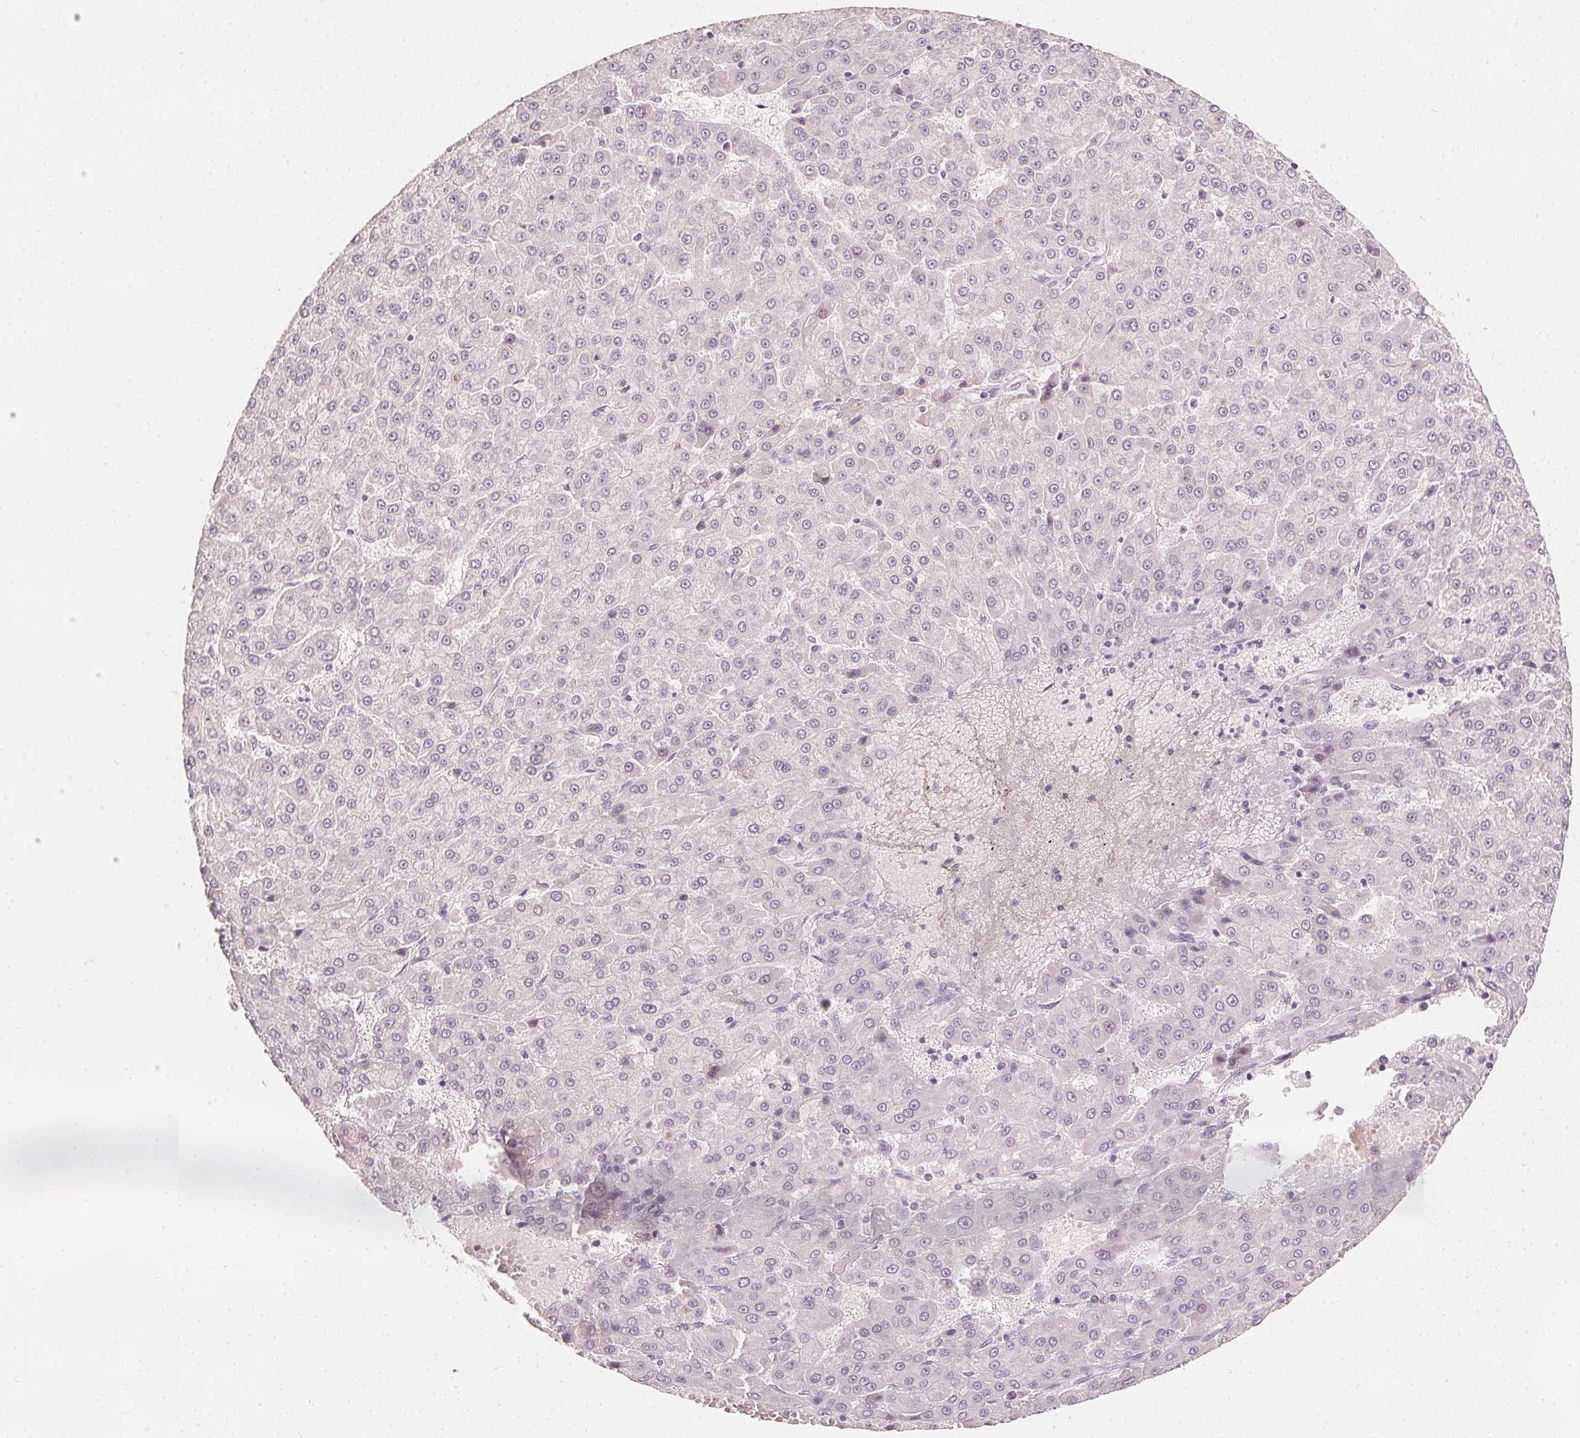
{"staining": {"intensity": "negative", "quantity": "none", "location": "none"}, "tissue": "liver cancer", "cell_type": "Tumor cells", "image_type": "cancer", "snomed": [{"axis": "morphology", "description": "Carcinoma, Hepatocellular, NOS"}, {"axis": "topography", "description": "Liver"}], "caption": "This is an IHC micrograph of human liver cancer (hepatocellular carcinoma). There is no expression in tumor cells.", "gene": "CALB1", "patient": {"sex": "male", "age": 78}}